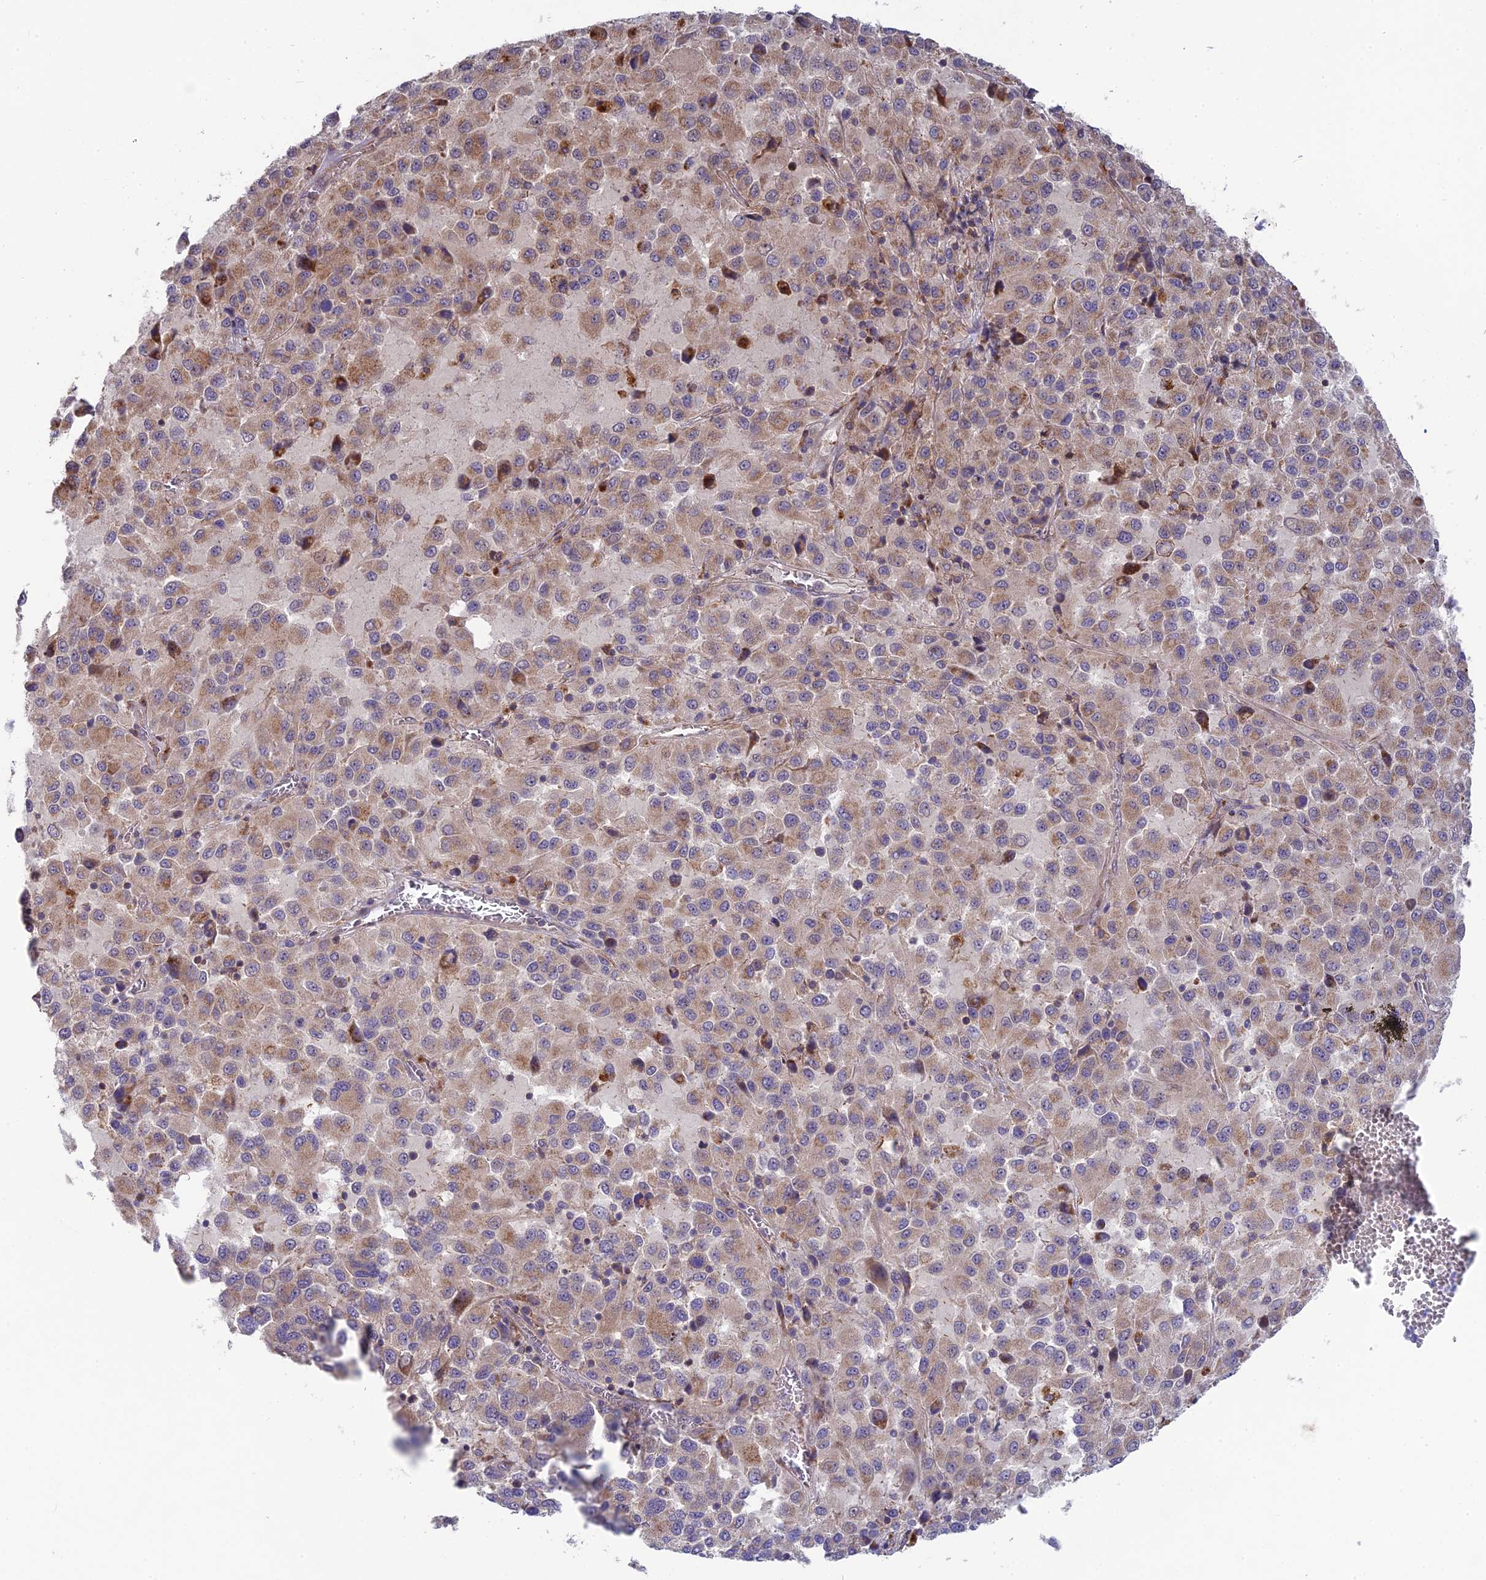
{"staining": {"intensity": "weak", "quantity": "25%-75%", "location": "cytoplasmic/membranous"}, "tissue": "melanoma", "cell_type": "Tumor cells", "image_type": "cancer", "snomed": [{"axis": "morphology", "description": "Malignant melanoma, Metastatic site"}, {"axis": "topography", "description": "Lung"}], "caption": "Melanoma was stained to show a protein in brown. There is low levels of weak cytoplasmic/membranous staining in approximately 25%-75% of tumor cells. Immunohistochemistry (ihc) stains the protein of interest in brown and the nuclei are stained blue.", "gene": "BLTP2", "patient": {"sex": "male", "age": 64}}